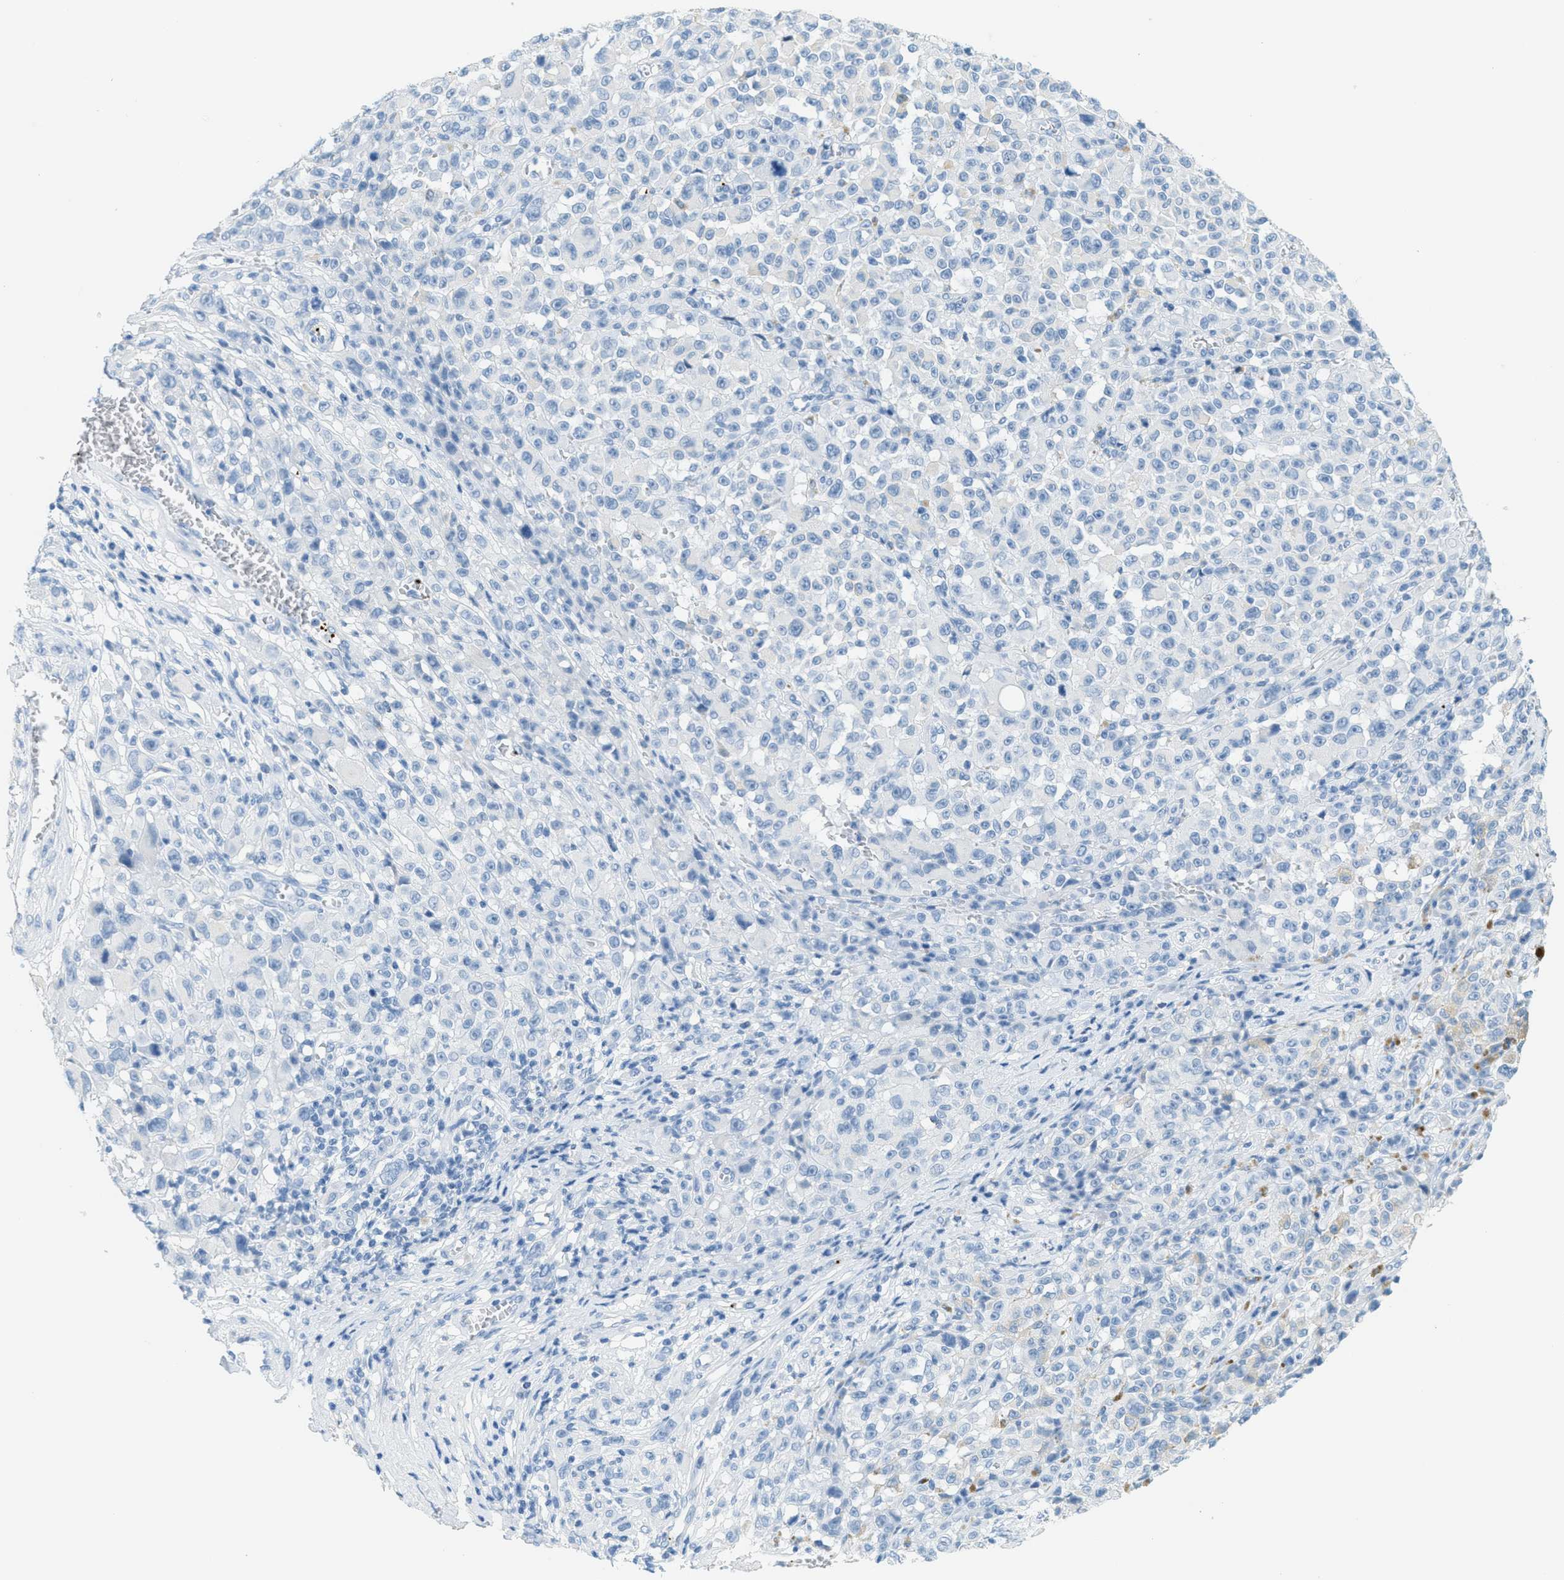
{"staining": {"intensity": "negative", "quantity": "none", "location": "none"}, "tissue": "melanoma", "cell_type": "Tumor cells", "image_type": "cancer", "snomed": [{"axis": "morphology", "description": "Malignant melanoma, NOS"}, {"axis": "topography", "description": "Skin"}], "caption": "IHC micrograph of malignant melanoma stained for a protein (brown), which displays no staining in tumor cells.", "gene": "PPBP", "patient": {"sex": "female", "age": 82}}